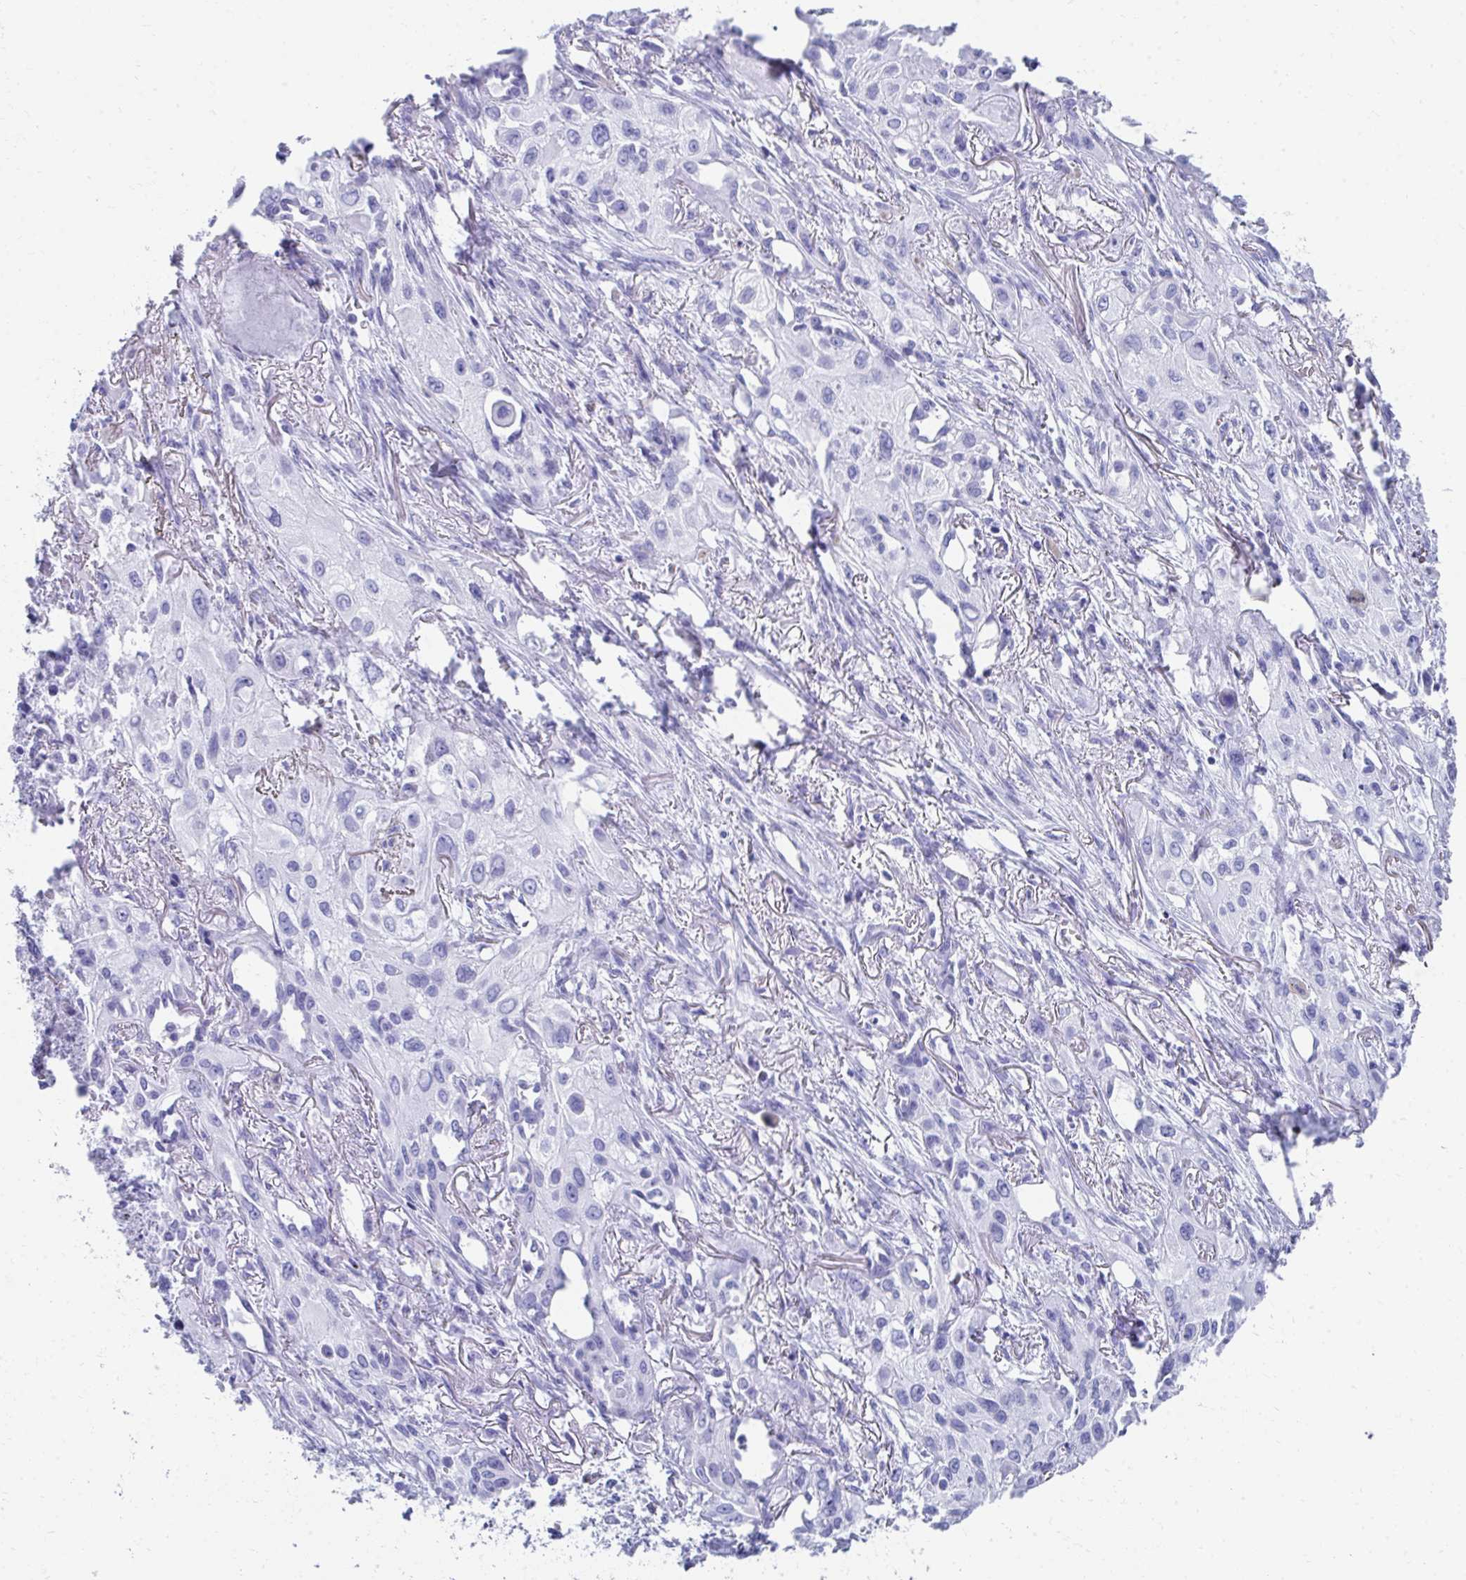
{"staining": {"intensity": "negative", "quantity": "none", "location": "none"}, "tissue": "lung cancer", "cell_type": "Tumor cells", "image_type": "cancer", "snomed": [{"axis": "morphology", "description": "Squamous cell carcinoma, NOS"}, {"axis": "topography", "description": "Lung"}], "caption": "Immunohistochemistry of human lung squamous cell carcinoma reveals no expression in tumor cells.", "gene": "HGD", "patient": {"sex": "male", "age": 71}}